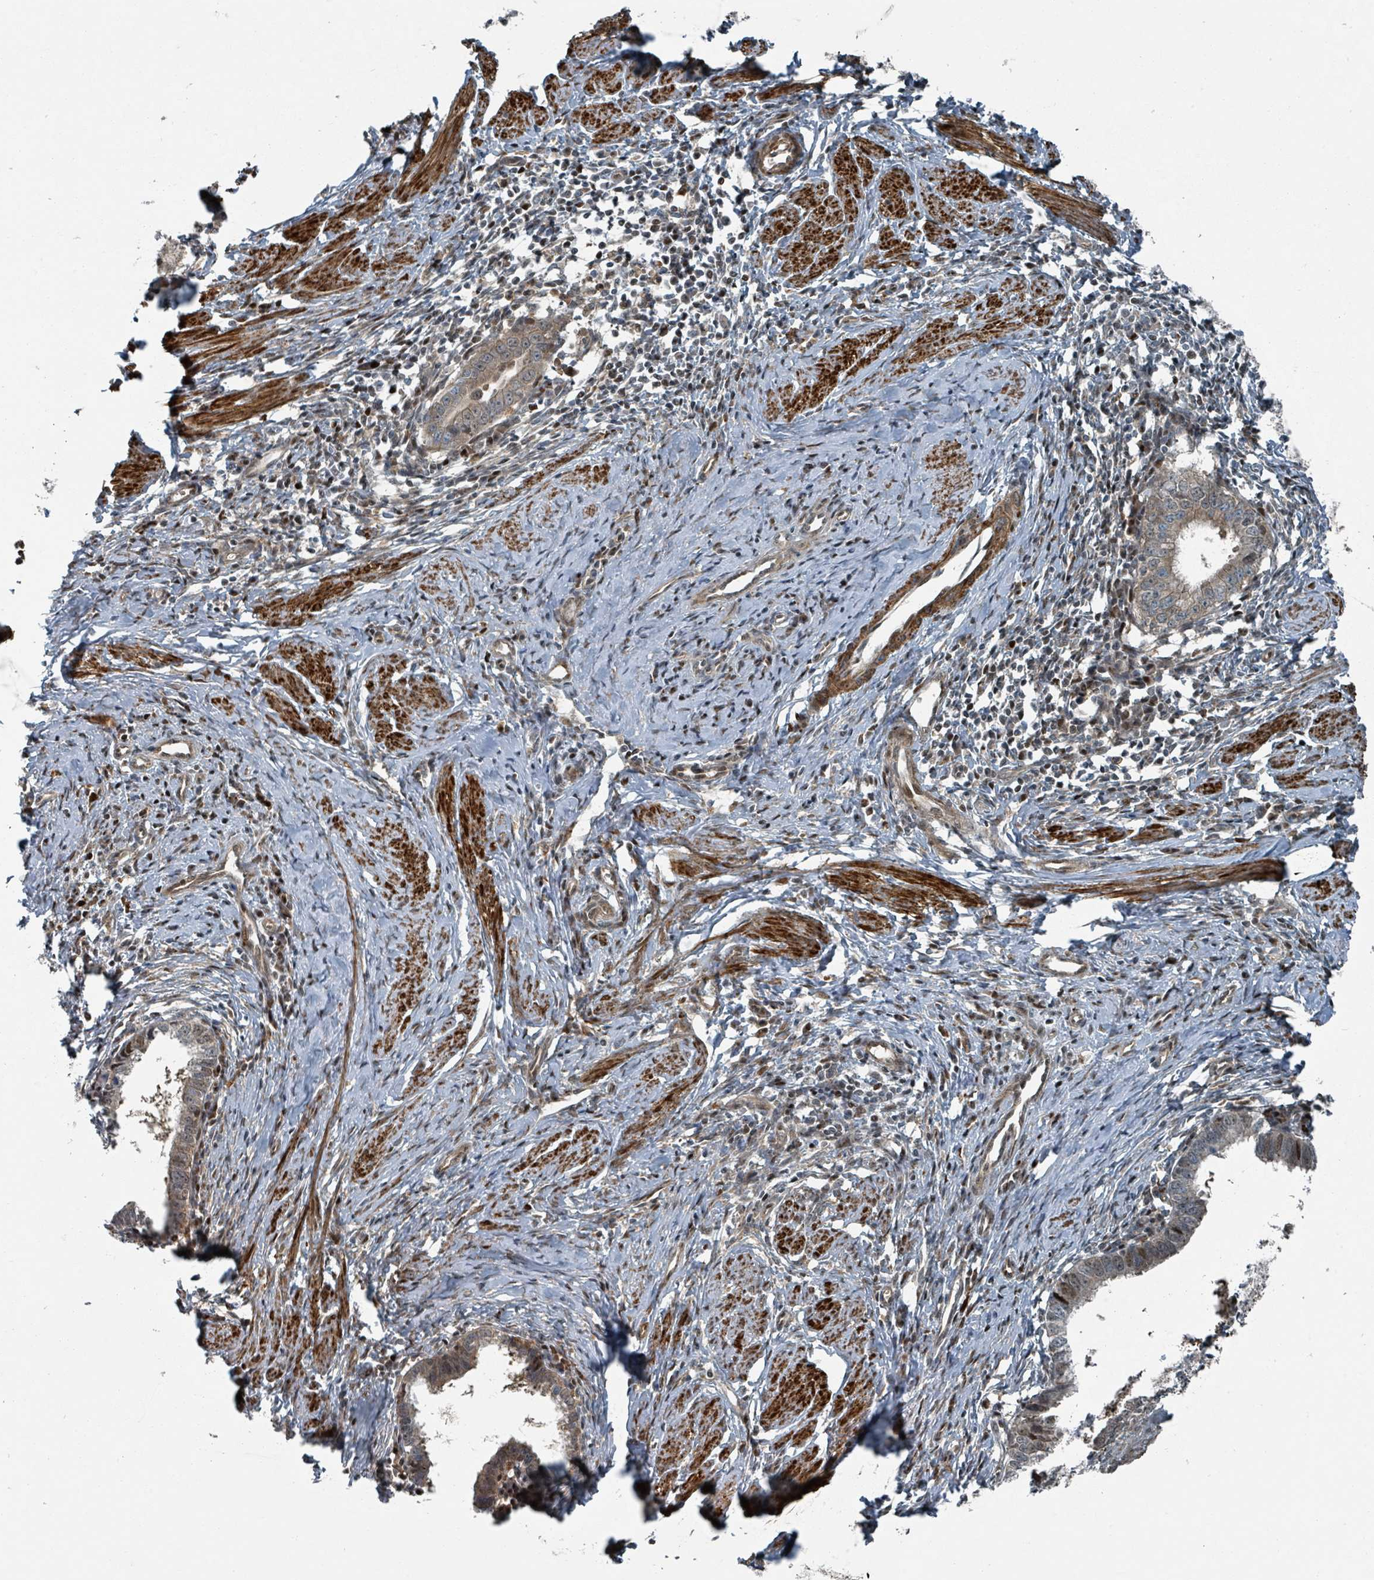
{"staining": {"intensity": "weak", "quantity": "25%-75%", "location": "cytoplasmic/membranous,nuclear"}, "tissue": "cervical cancer", "cell_type": "Tumor cells", "image_type": "cancer", "snomed": [{"axis": "morphology", "description": "Adenocarcinoma, NOS"}, {"axis": "topography", "description": "Cervix"}], "caption": "DAB immunohistochemical staining of human cervical cancer demonstrates weak cytoplasmic/membranous and nuclear protein expression in about 25%-75% of tumor cells.", "gene": "RHPN2", "patient": {"sex": "female", "age": 36}}